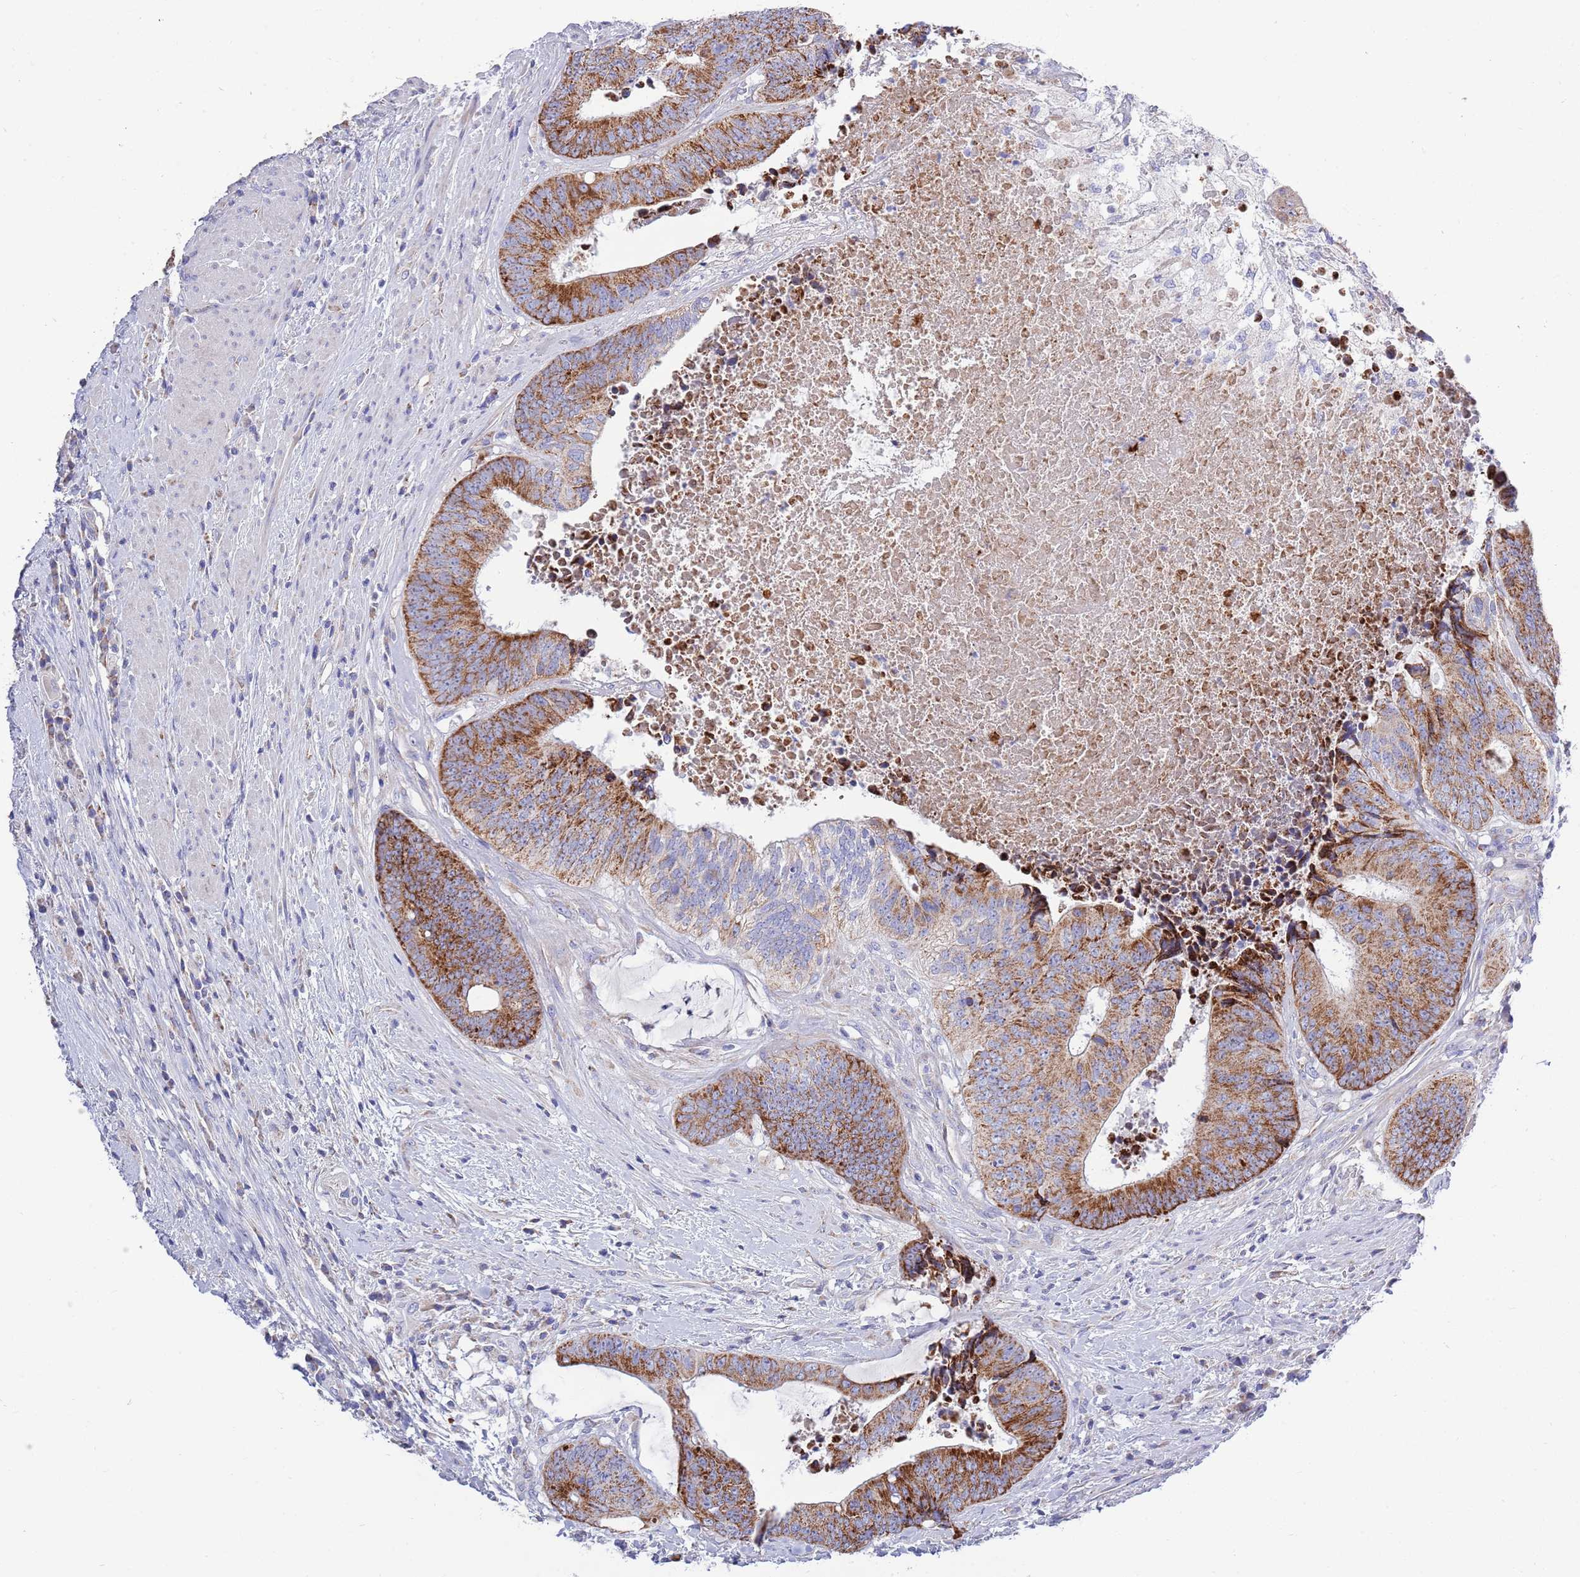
{"staining": {"intensity": "strong", "quantity": ">75%", "location": "cytoplasmic/membranous"}, "tissue": "colorectal cancer", "cell_type": "Tumor cells", "image_type": "cancer", "snomed": [{"axis": "morphology", "description": "Adenocarcinoma, NOS"}, {"axis": "topography", "description": "Rectum"}], "caption": "Adenocarcinoma (colorectal) was stained to show a protein in brown. There is high levels of strong cytoplasmic/membranous positivity in approximately >75% of tumor cells.", "gene": "EMC8", "patient": {"sex": "male", "age": 72}}